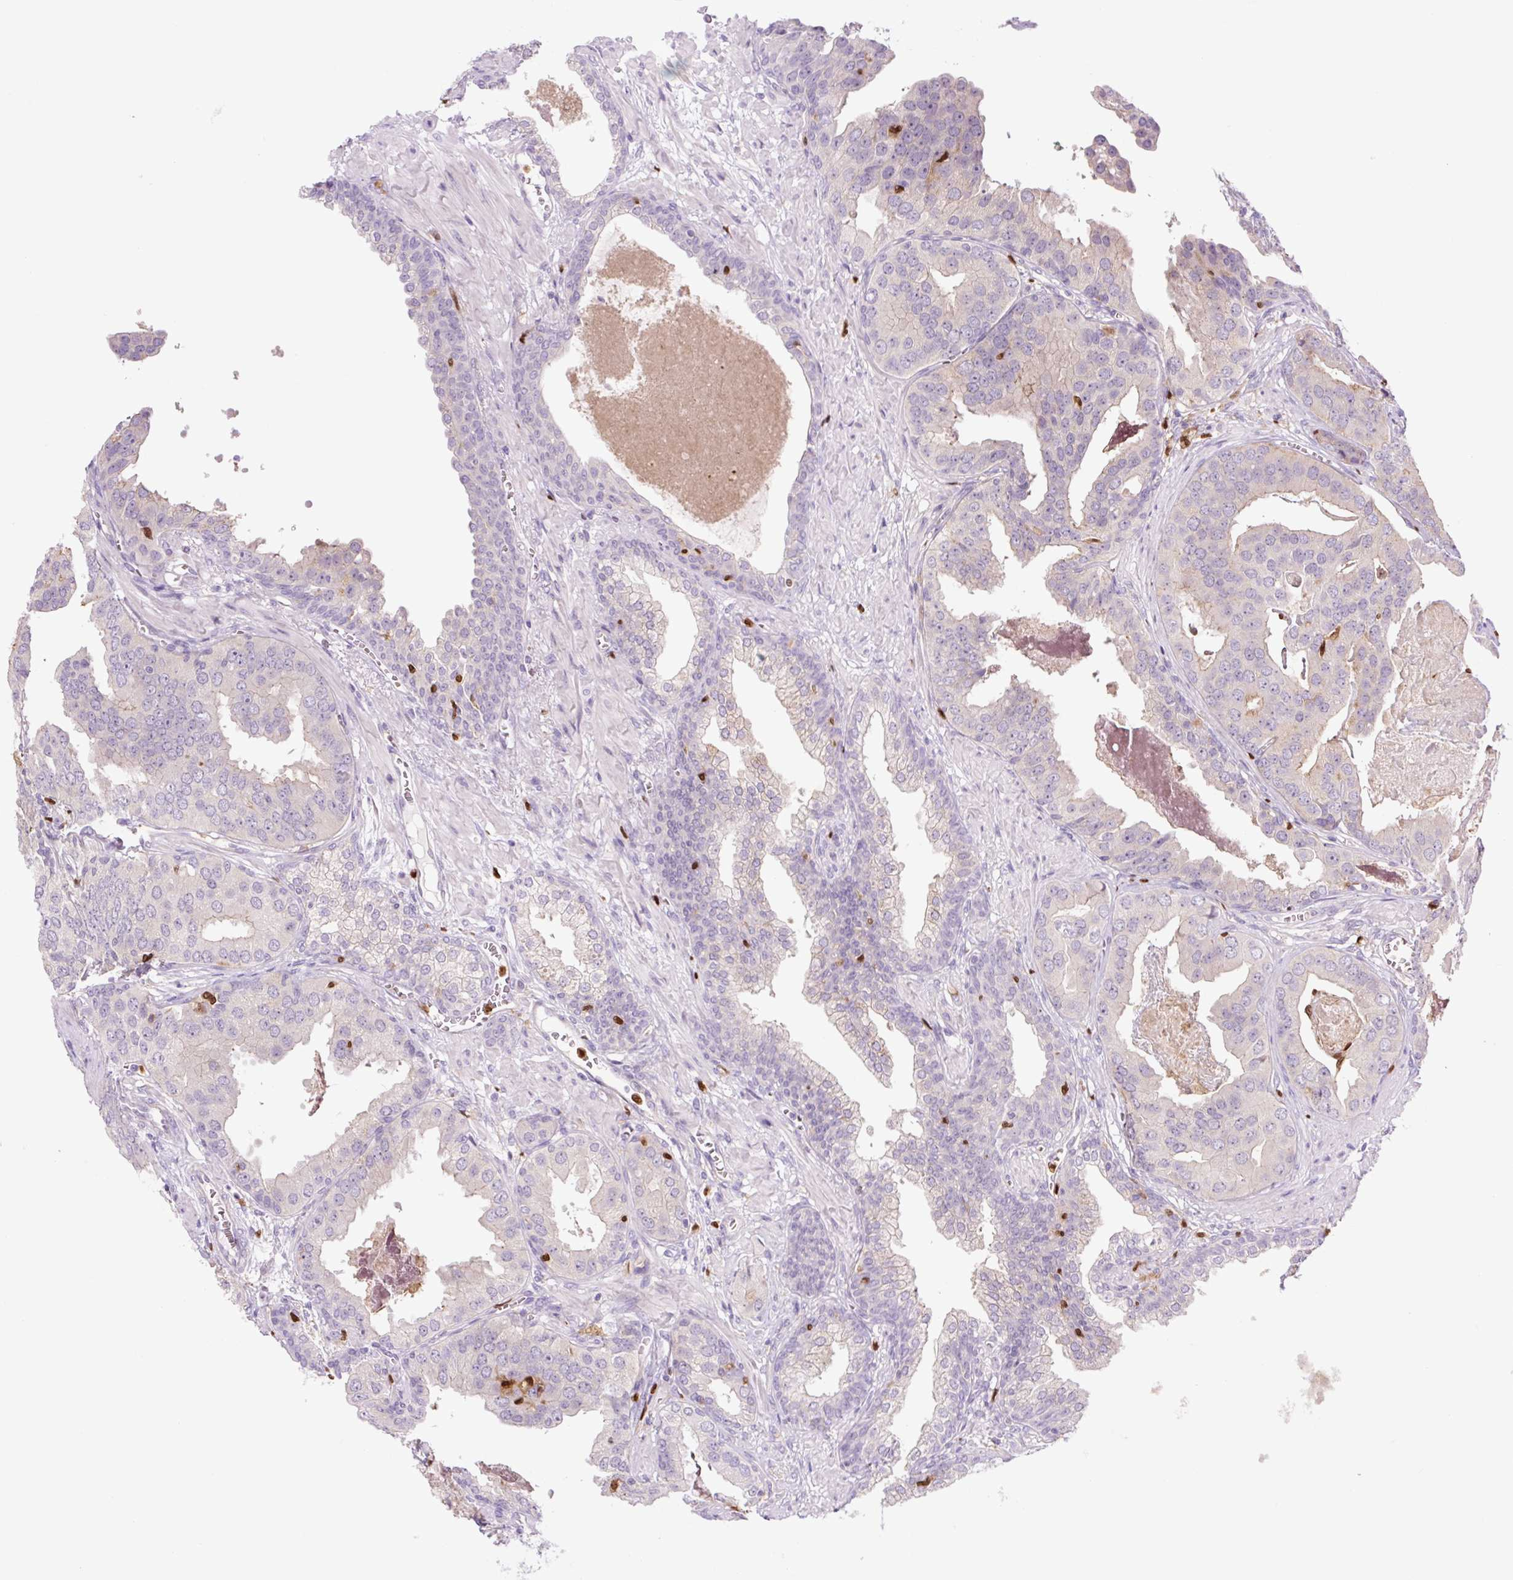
{"staining": {"intensity": "negative", "quantity": "none", "location": "none"}, "tissue": "prostate cancer", "cell_type": "Tumor cells", "image_type": "cancer", "snomed": [{"axis": "morphology", "description": "Adenocarcinoma, High grade"}, {"axis": "topography", "description": "Prostate"}], "caption": "Protein analysis of prostate high-grade adenocarcinoma reveals no significant expression in tumor cells. Nuclei are stained in blue.", "gene": "SPI1", "patient": {"sex": "male", "age": 71}}